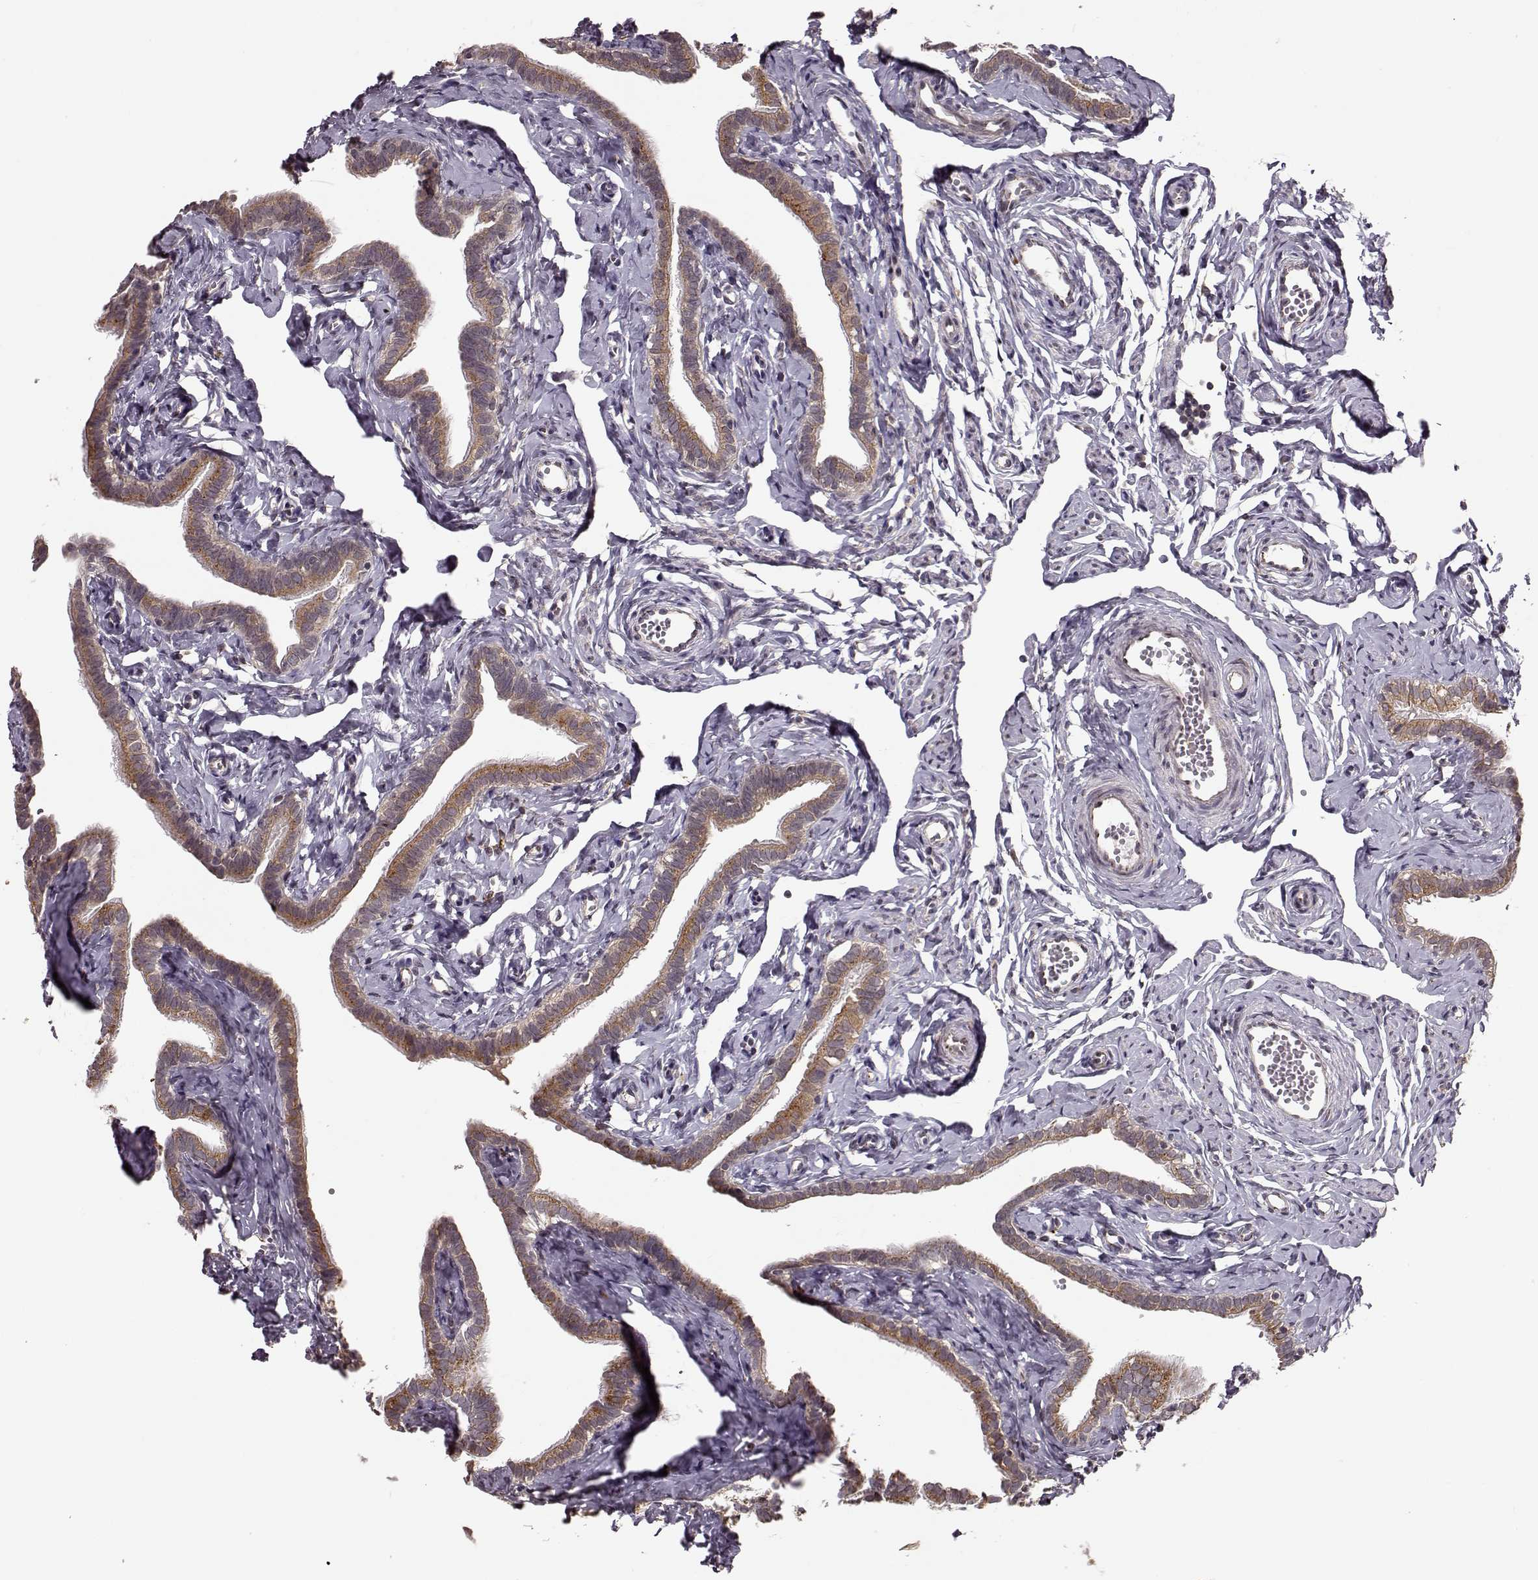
{"staining": {"intensity": "moderate", "quantity": ">75%", "location": "cytoplasmic/membranous"}, "tissue": "fallopian tube", "cell_type": "Glandular cells", "image_type": "normal", "snomed": [{"axis": "morphology", "description": "Normal tissue, NOS"}, {"axis": "topography", "description": "Fallopian tube"}], "caption": "Immunohistochemical staining of benign human fallopian tube demonstrates moderate cytoplasmic/membranous protein positivity in about >75% of glandular cells.", "gene": "YIPF5", "patient": {"sex": "female", "age": 41}}